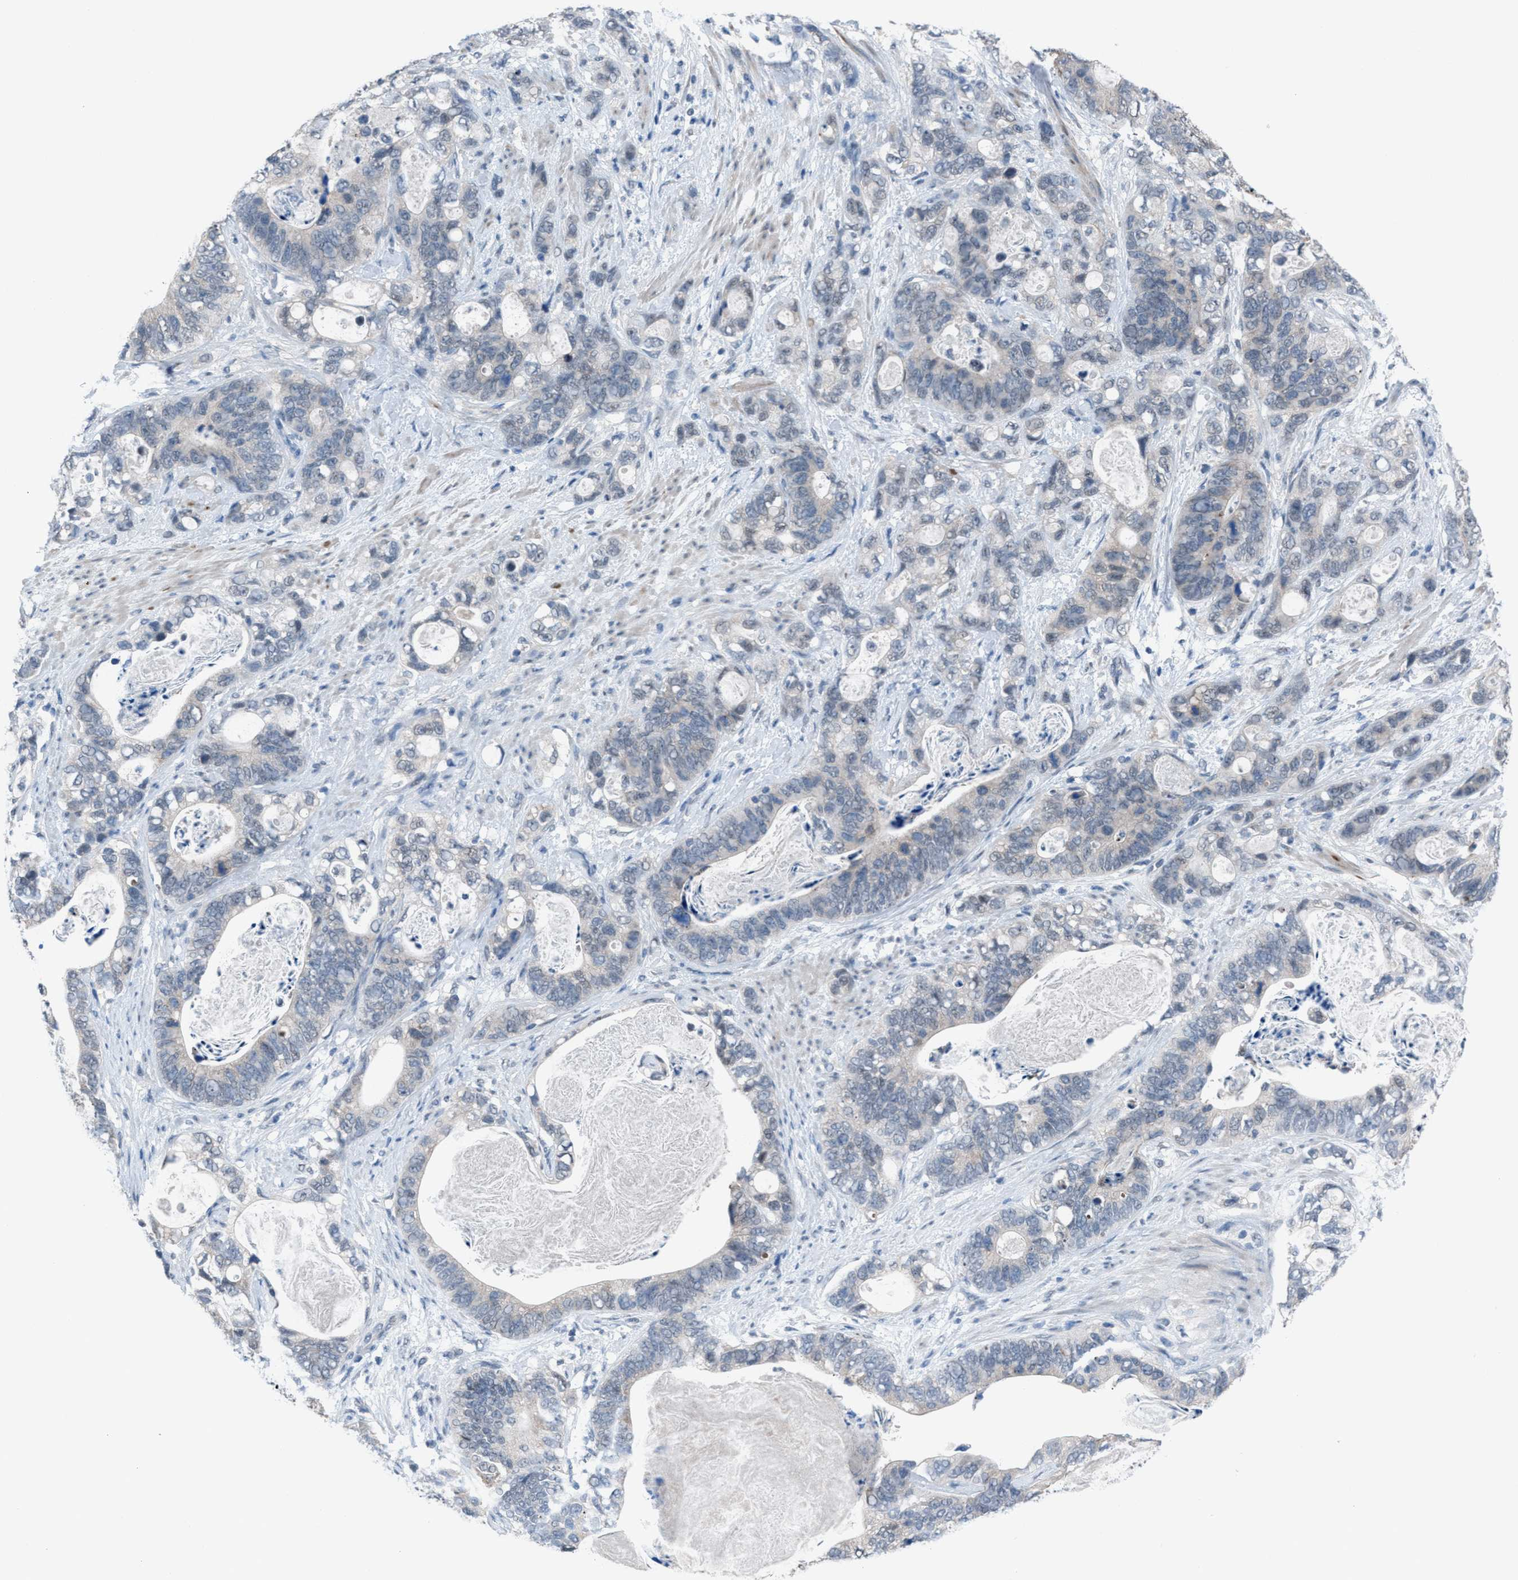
{"staining": {"intensity": "negative", "quantity": "none", "location": "none"}, "tissue": "stomach cancer", "cell_type": "Tumor cells", "image_type": "cancer", "snomed": [{"axis": "morphology", "description": "Normal tissue, NOS"}, {"axis": "morphology", "description": "Adenocarcinoma, NOS"}, {"axis": "topography", "description": "Stomach"}], "caption": "Stomach cancer (adenocarcinoma) was stained to show a protein in brown. There is no significant positivity in tumor cells.", "gene": "ANAPC11", "patient": {"sex": "female", "age": 89}}